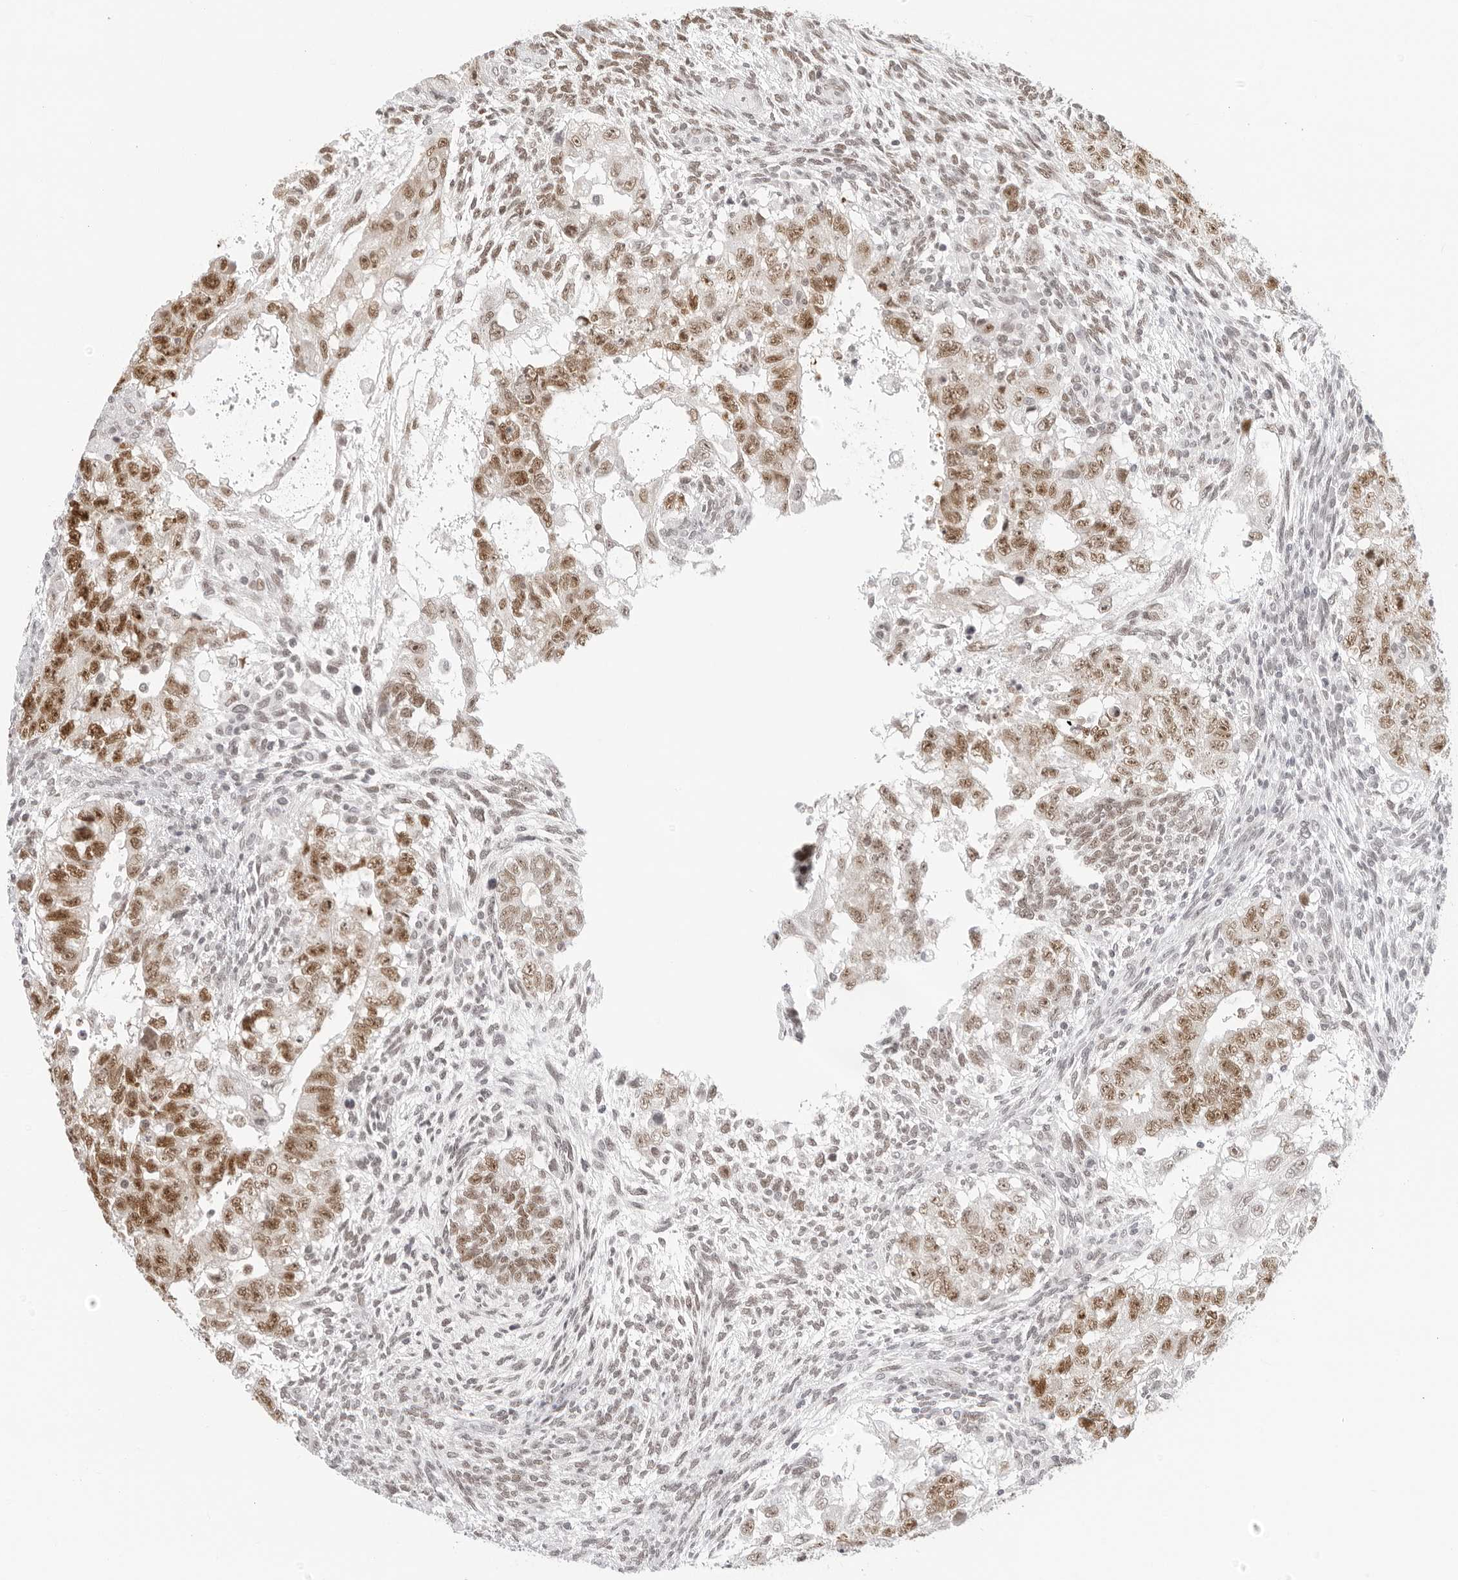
{"staining": {"intensity": "moderate", "quantity": ">75%", "location": "nuclear"}, "tissue": "testis cancer", "cell_type": "Tumor cells", "image_type": "cancer", "snomed": [{"axis": "morphology", "description": "Carcinoma, Embryonal, NOS"}, {"axis": "topography", "description": "Testis"}], "caption": "Immunohistochemical staining of human testis embryonal carcinoma displays moderate nuclear protein expression in approximately >75% of tumor cells.", "gene": "MSH6", "patient": {"sex": "male", "age": 37}}